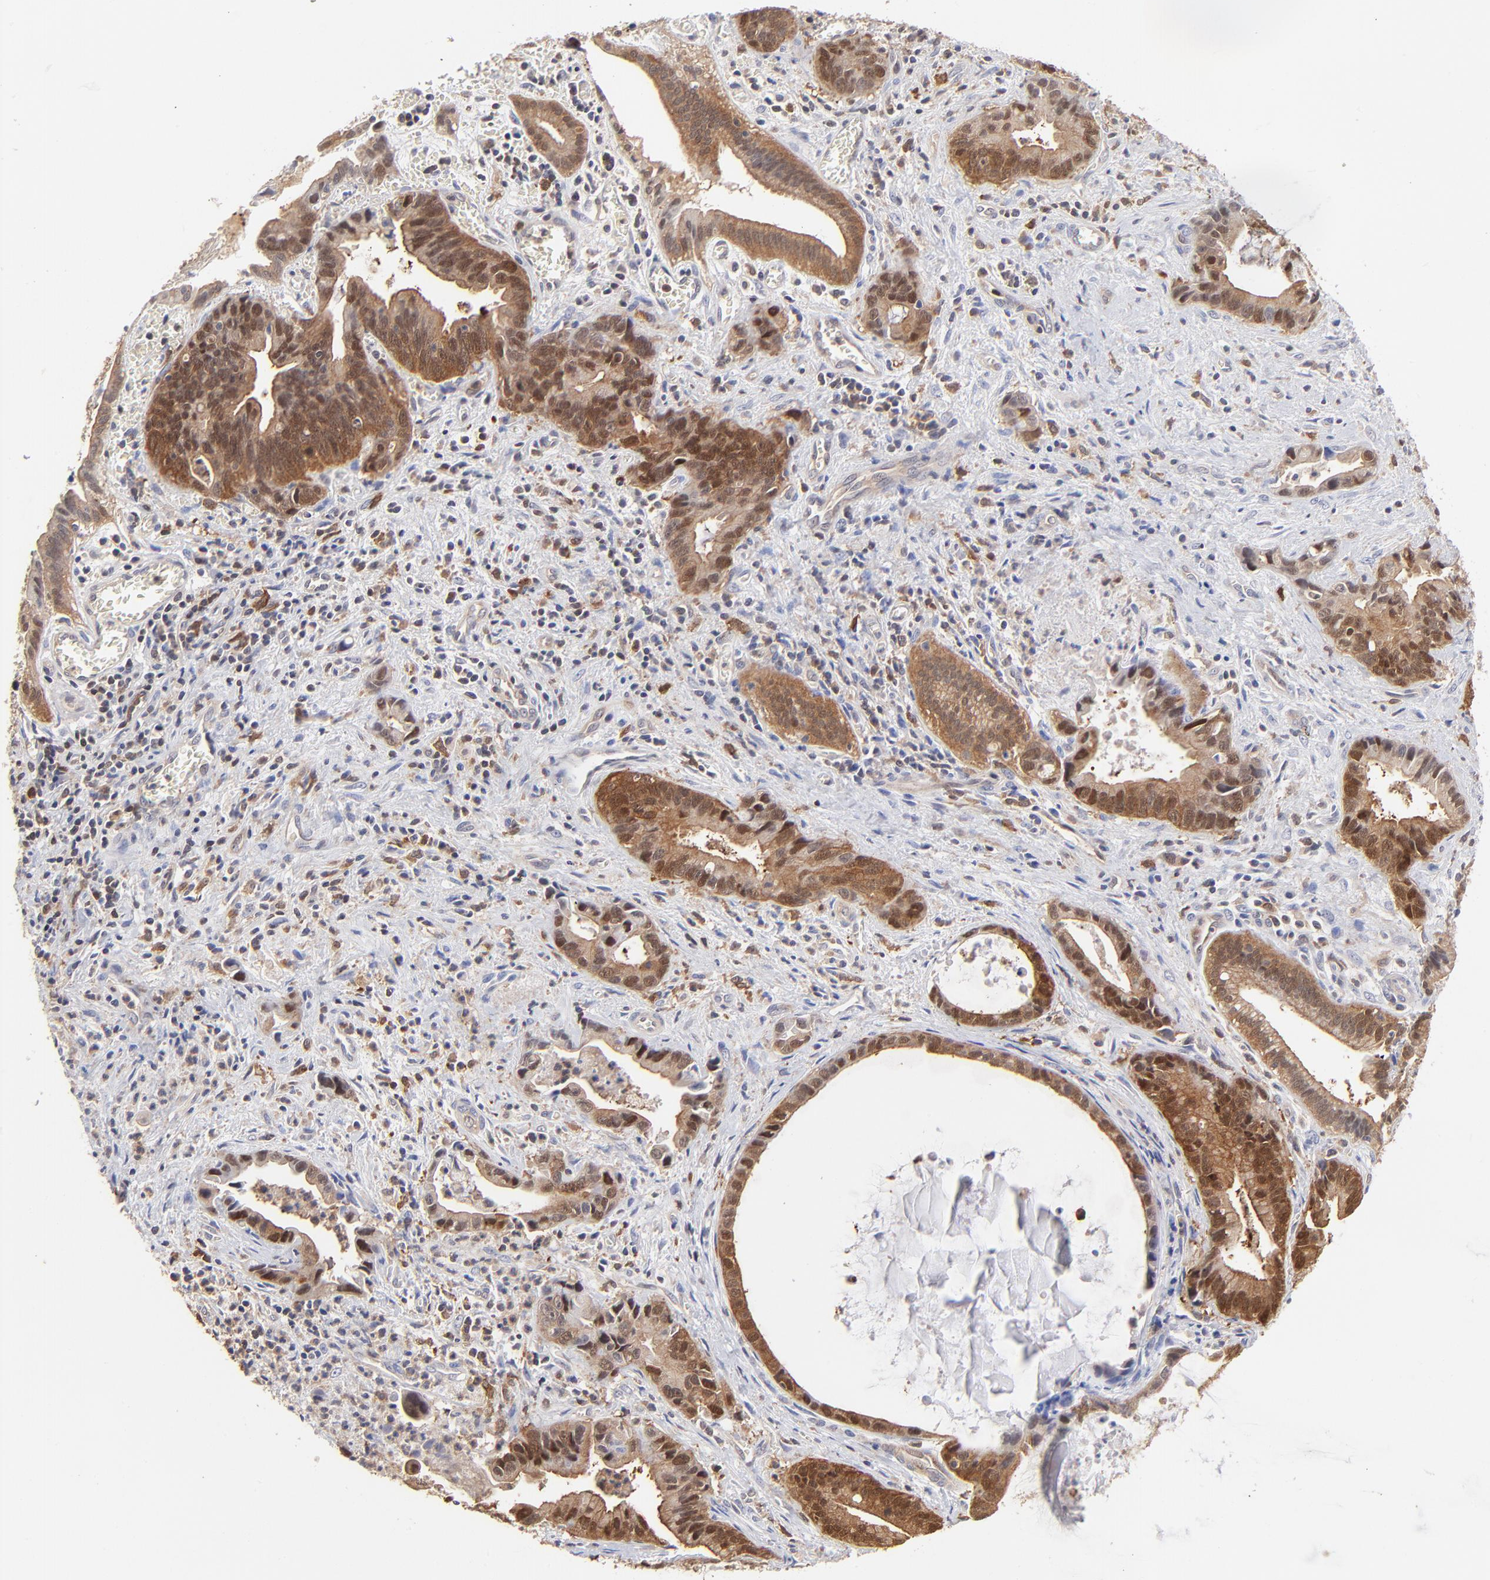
{"staining": {"intensity": "moderate", "quantity": ">75%", "location": "cytoplasmic/membranous,nuclear"}, "tissue": "liver cancer", "cell_type": "Tumor cells", "image_type": "cancer", "snomed": [{"axis": "morphology", "description": "Cholangiocarcinoma"}, {"axis": "topography", "description": "Liver"}], "caption": "Human liver cancer (cholangiocarcinoma) stained with a brown dye displays moderate cytoplasmic/membranous and nuclear positive positivity in about >75% of tumor cells.", "gene": "DCTPP1", "patient": {"sex": "female", "age": 55}}